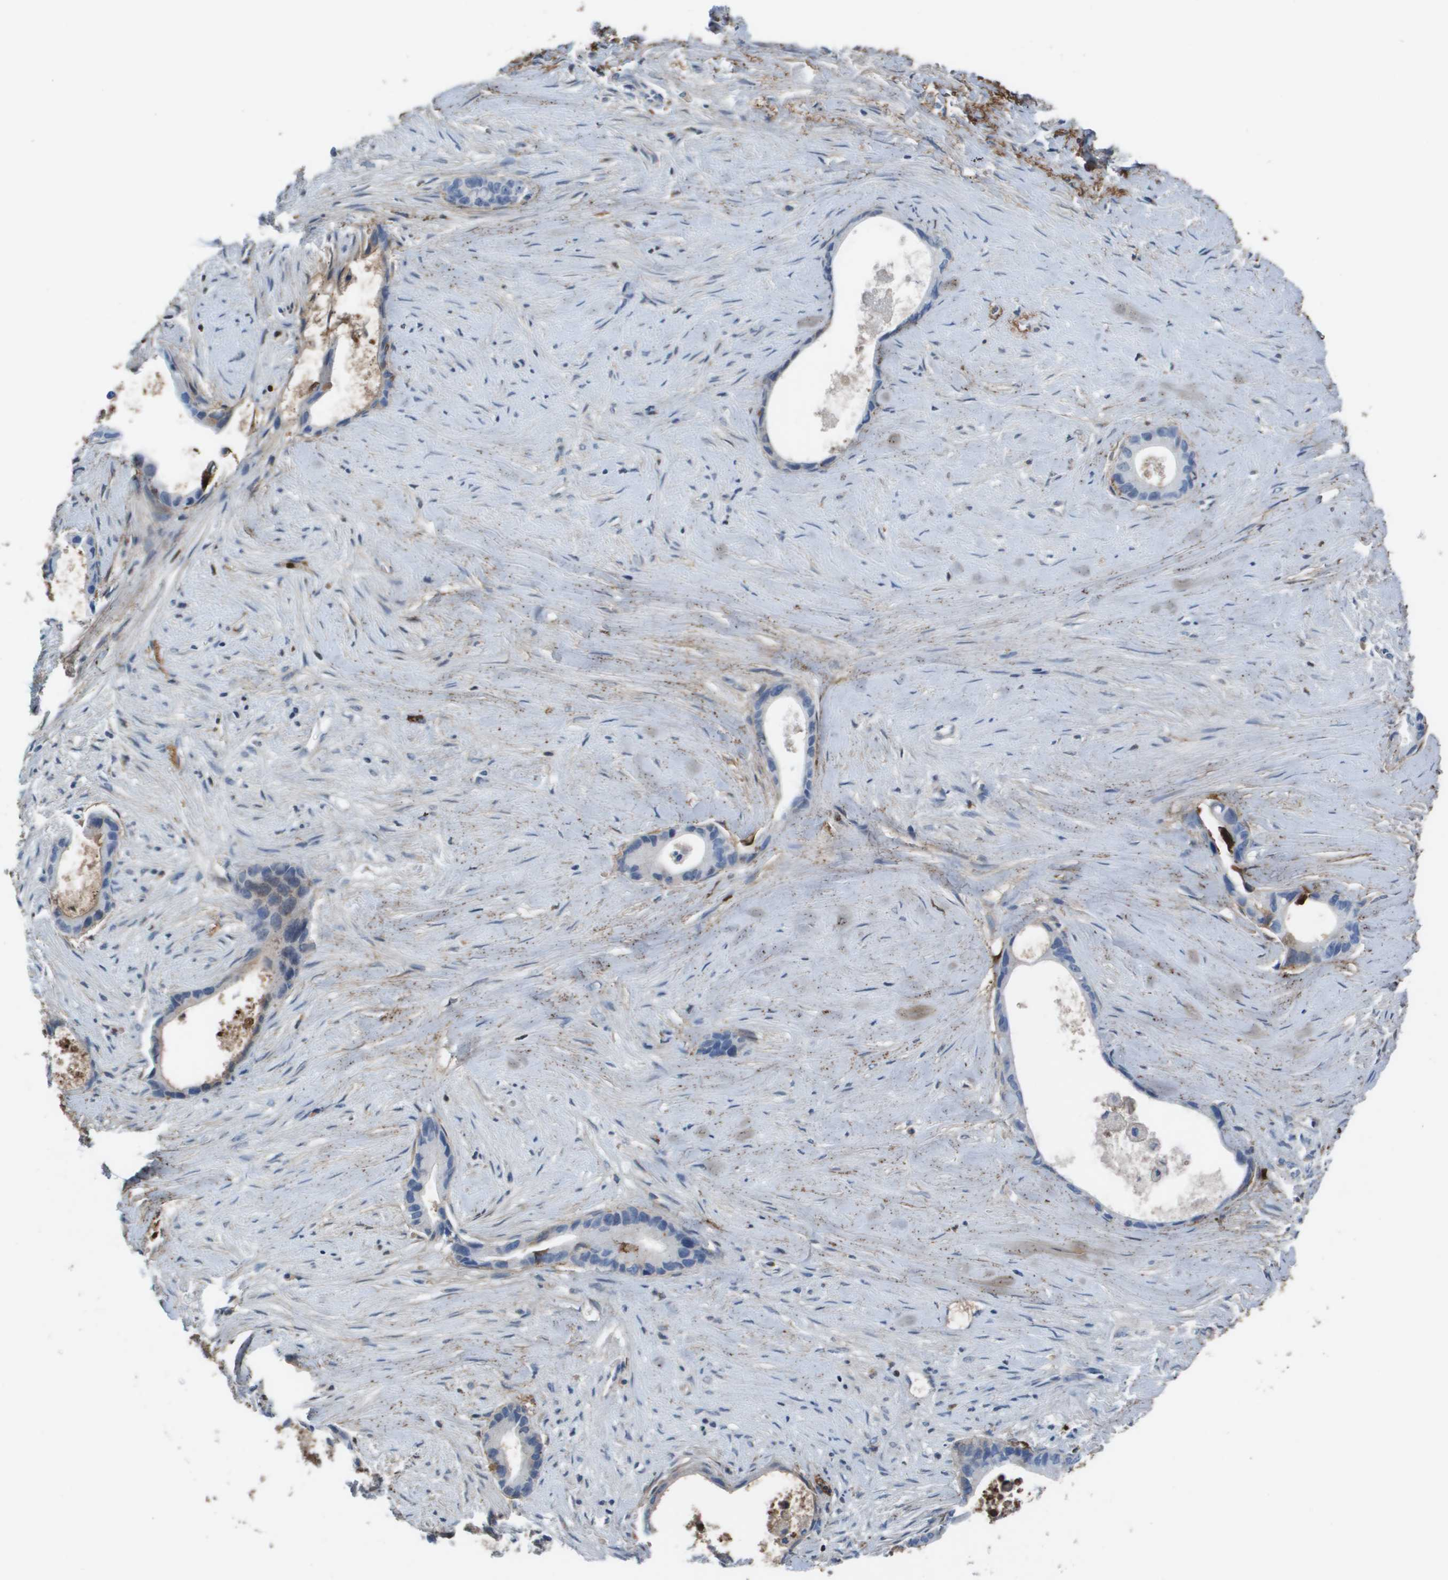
{"staining": {"intensity": "negative", "quantity": "none", "location": "none"}, "tissue": "liver cancer", "cell_type": "Tumor cells", "image_type": "cancer", "snomed": [{"axis": "morphology", "description": "Cholangiocarcinoma"}, {"axis": "topography", "description": "Liver"}], "caption": "DAB immunohistochemical staining of liver cholangiocarcinoma exhibits no significant staining in tumor cells. (DAB (3,3'-diaminobenzidine) immunohistochemistry, high magnification).", "gene": "VTN", "patient": {"sex": "female", "age": 55}}